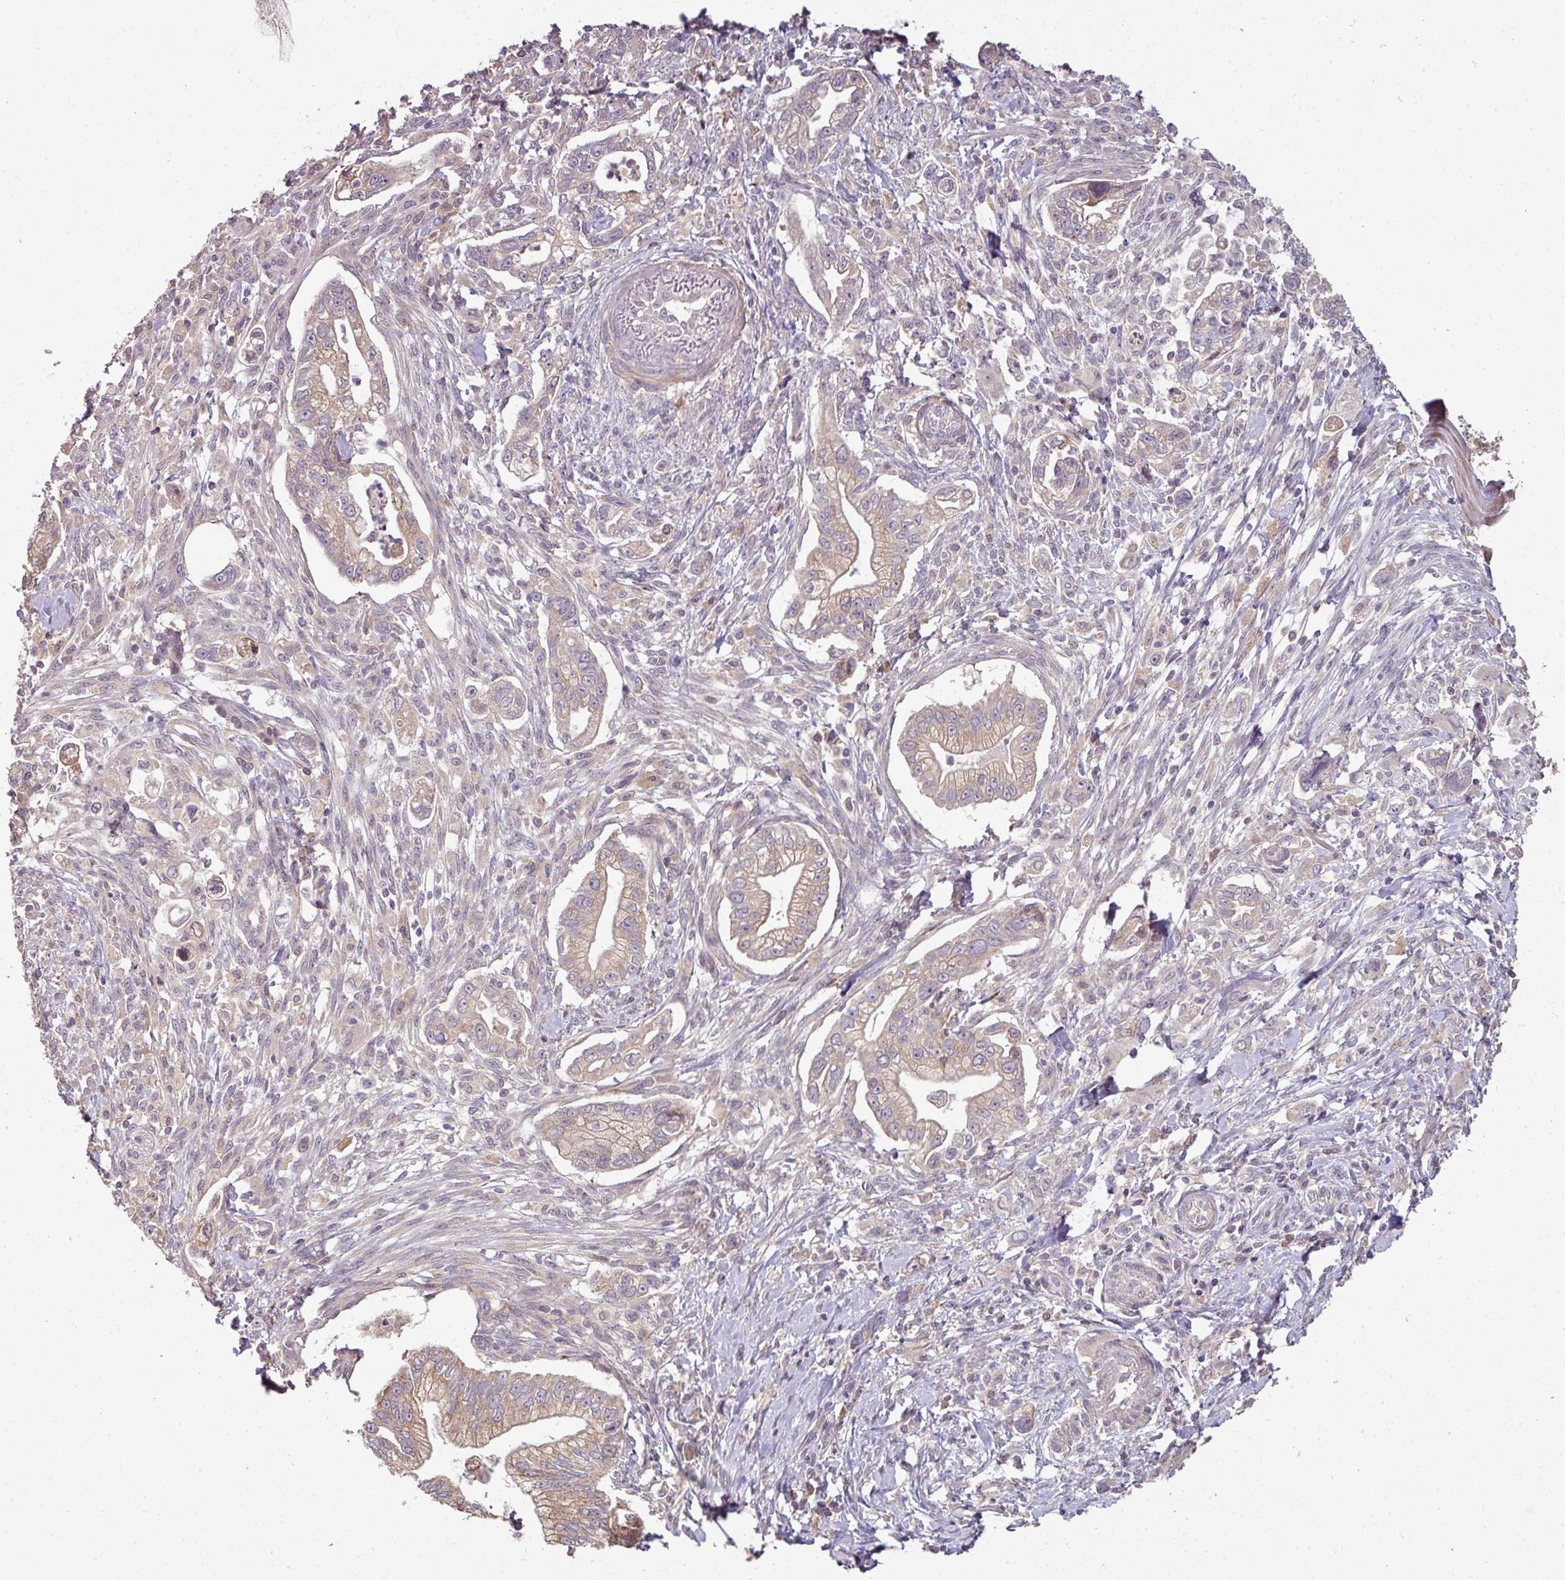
{"staining": {"intensity": "weak", "quantity": "25%-75%", "location": "cytoplasmic/membranous"}, "tissue": "pancreatic cancer", "cell_type": "Tumor cells", "image_type": "cancer", "snomed": [{"axis": "morphology", "description": "Adenocarcinoma, NOS"}, {"axis": "topography", "description": "Pancreas"}], "caption": "A photomicrograph showing weak cytoplasmic/membranous positivity in approximately 25%-75% of tumor cells in pancreatic cancer (adenocarcinoma), as visualized by brown immunohistochemical staining.", "gene": "SPCS3", "patient": {"sex": "male", "age": 70}}